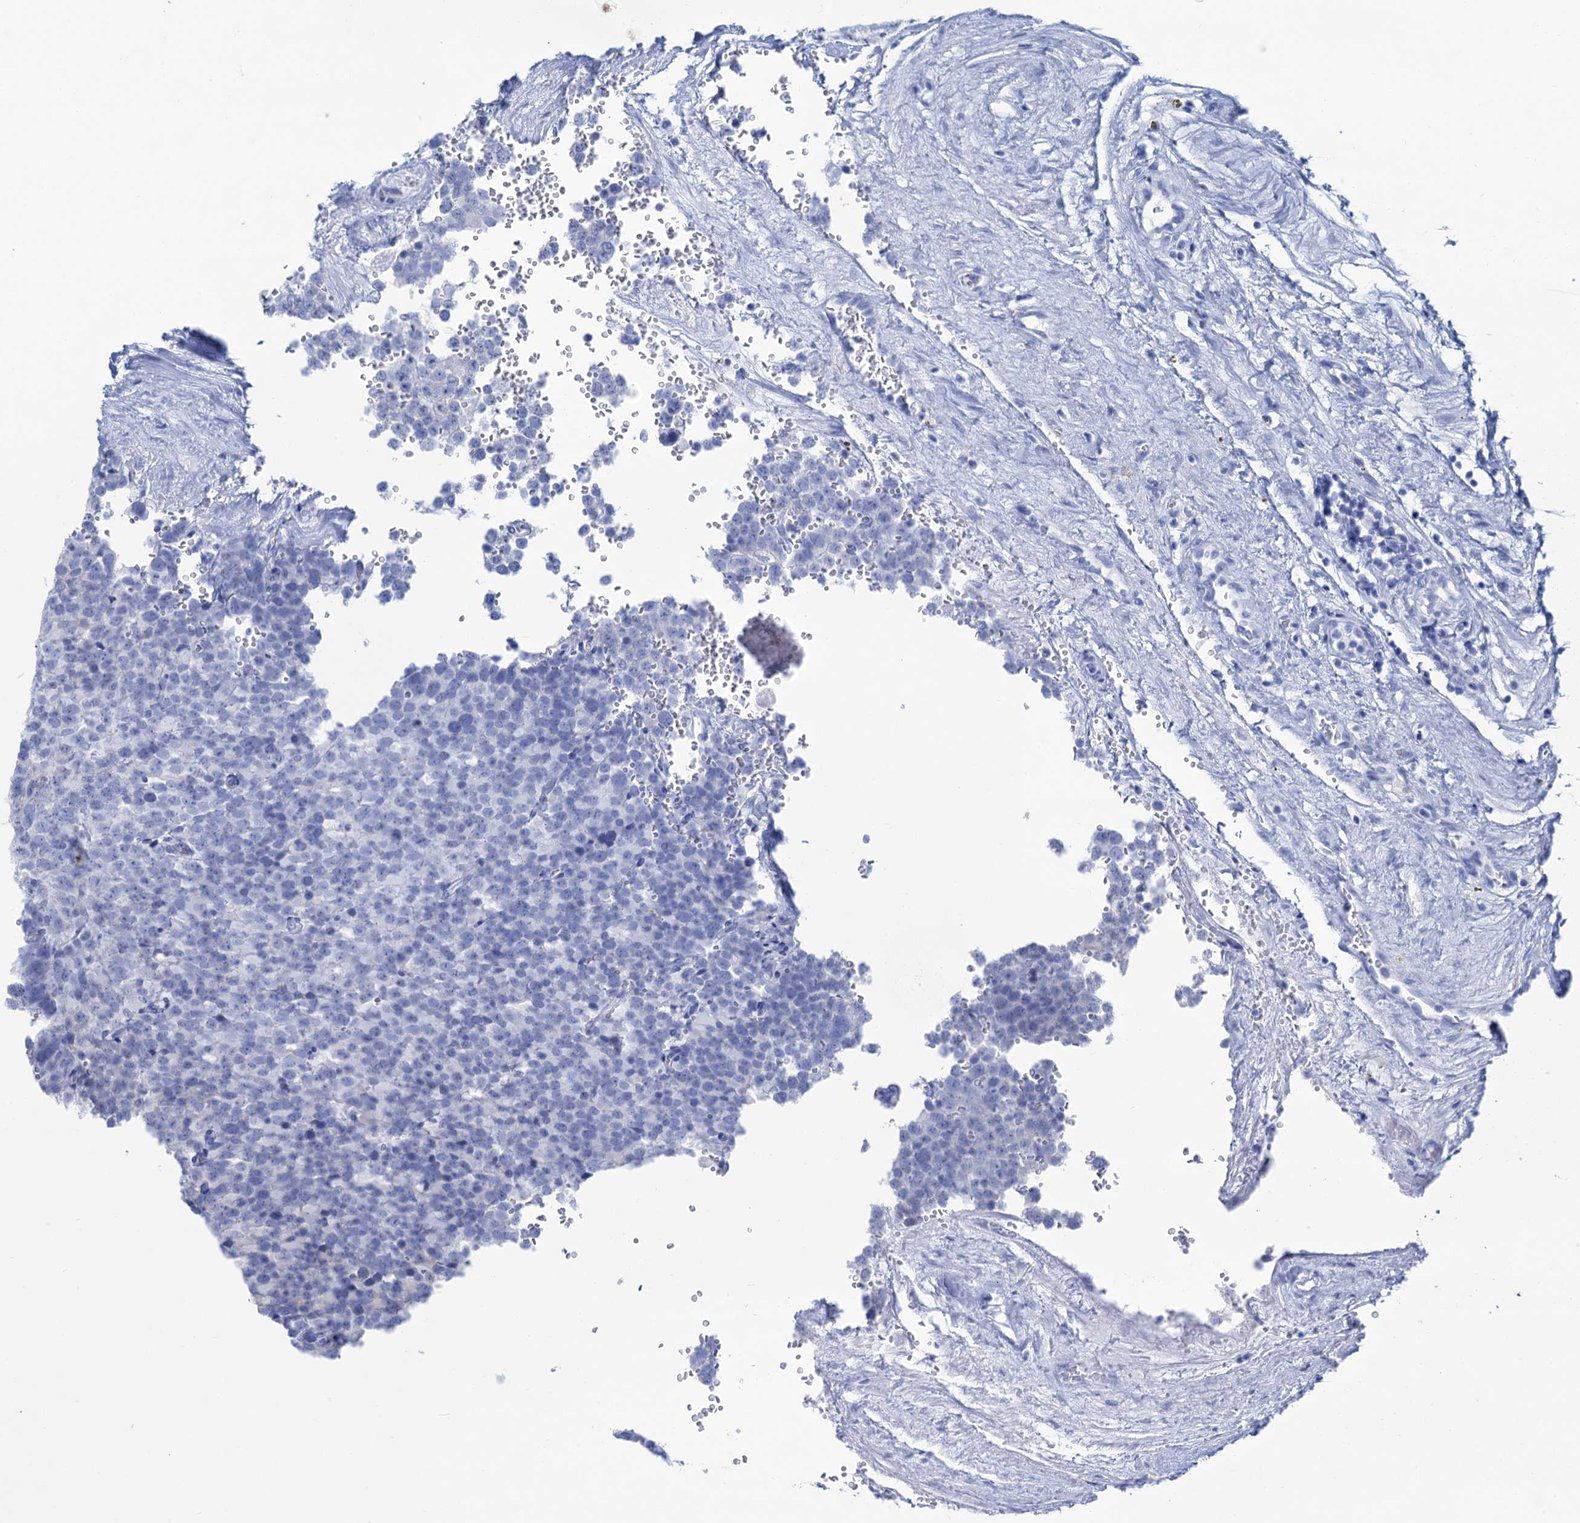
{"staining": {"intensity": "negative", "quantity": "none", "location": "none"}, "tissue": "testis cancer", "cell_type": "Tumor cells", "image_type": "cancer", "snomed": [{"axis": "morphology", "description": "Seminoma, NOS"}, {"axis": "topography", "description": "Testis"}], "caption": "IHC micrograph of human testis cancer (seminoma) stained for a protein (brown), which displays no positivity in tumor cells. (DAB immunohistochemistry (IHC) with hematoxylin counter stain).", "gene": "CABYR", "patient": {"sex": "male", "age": 71}}